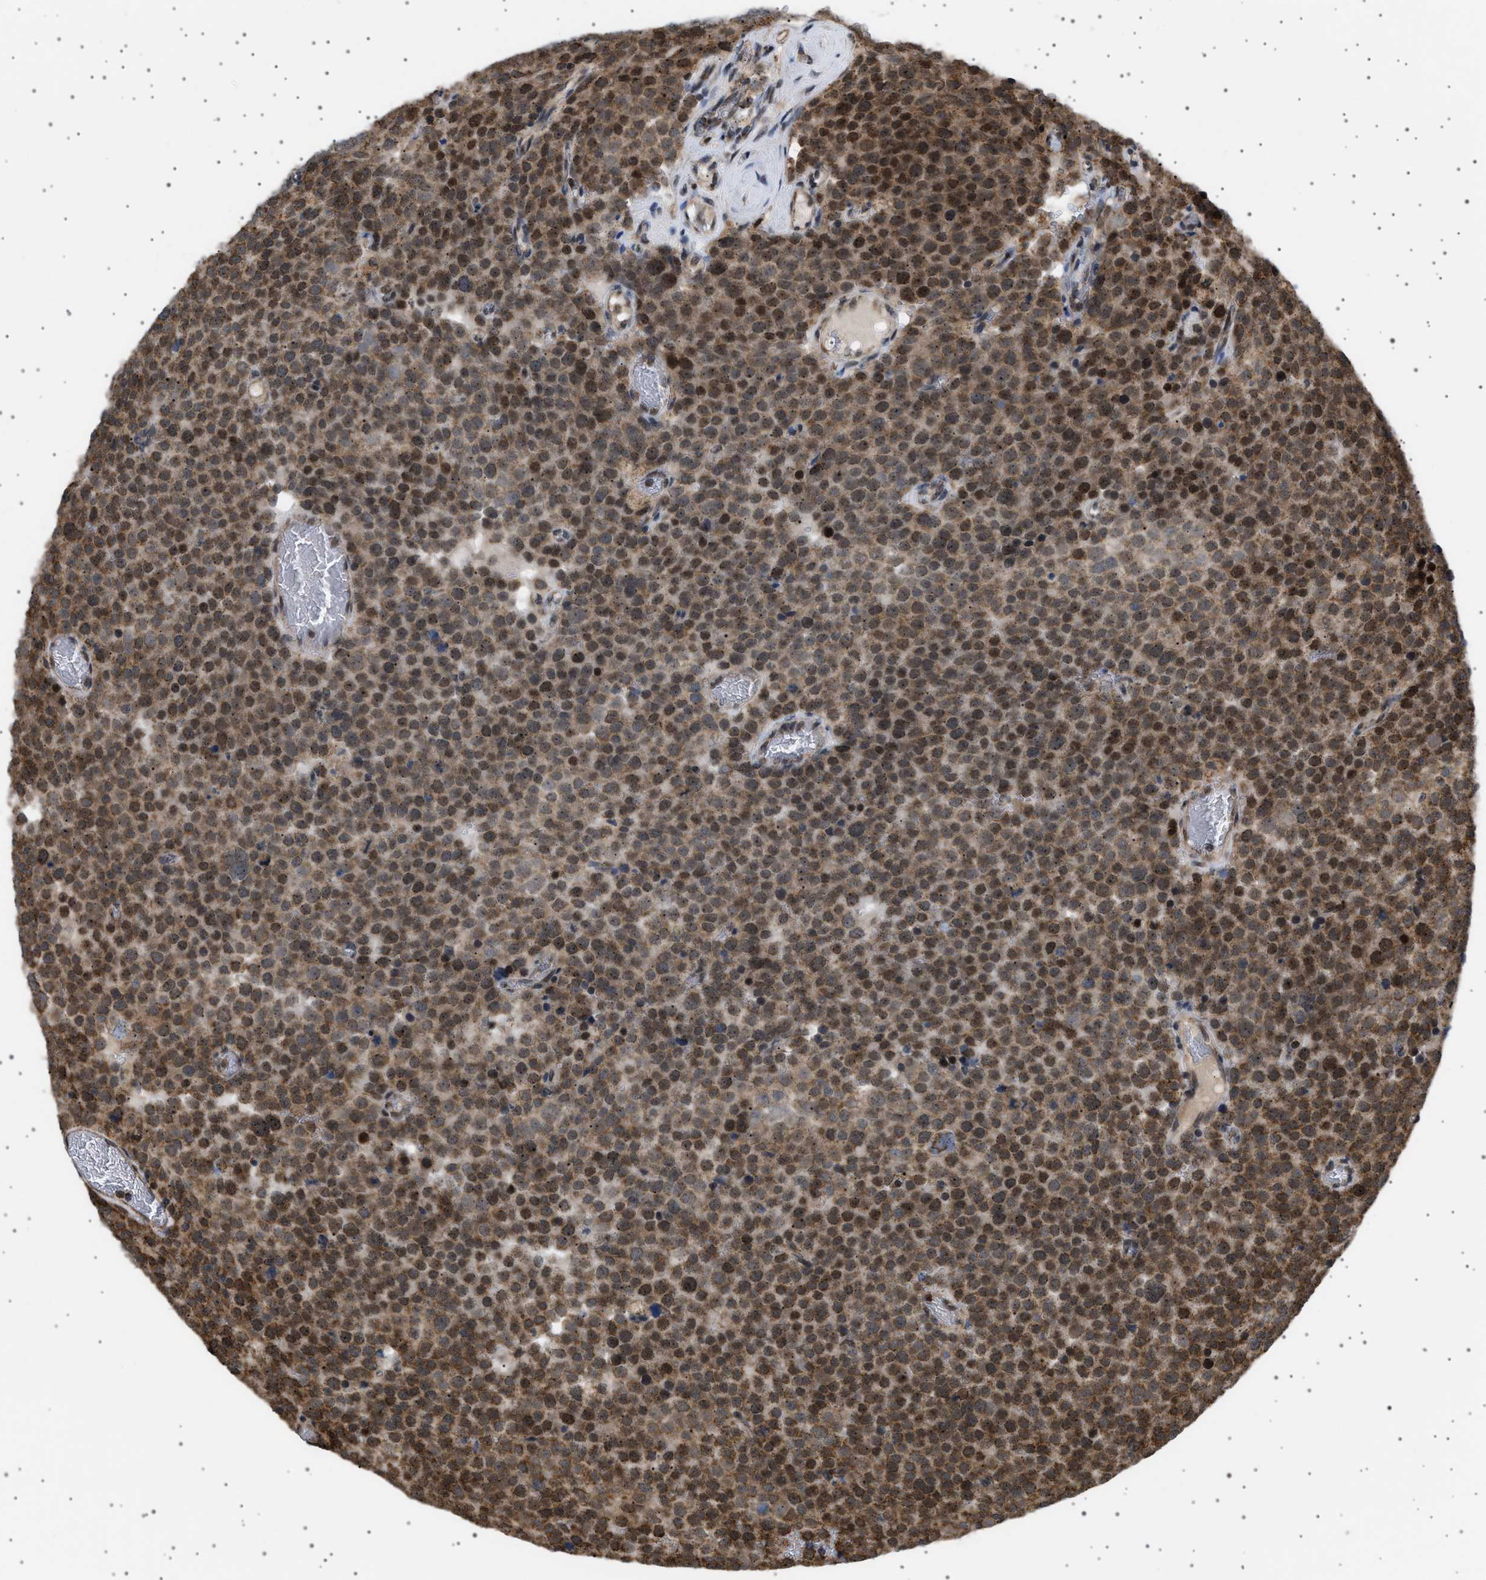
{"staining": {"intensity": "moderate", "quantity": ">75%", "location": "cytoplasmic/membranous,nuclear"}, "tissue": "testis cancer", "cell_type": "Tumor cells", "image_type": "cancer", "snomed": [{"axis": "morphology", "description": "Normal tissue, NOS"}, {"axis": "morphology", "description": "Seminoma, NOS"}, {"axis": "topography", "description": "Testis"}], "caption": "Protein staining of testis cancer tissue reveals moderate cytoplasmic/membranous and nuclear positivity in approximately >75% of tumor cells.", "gene": "MELK", "patient": {"sex": "male", "age": 71}}